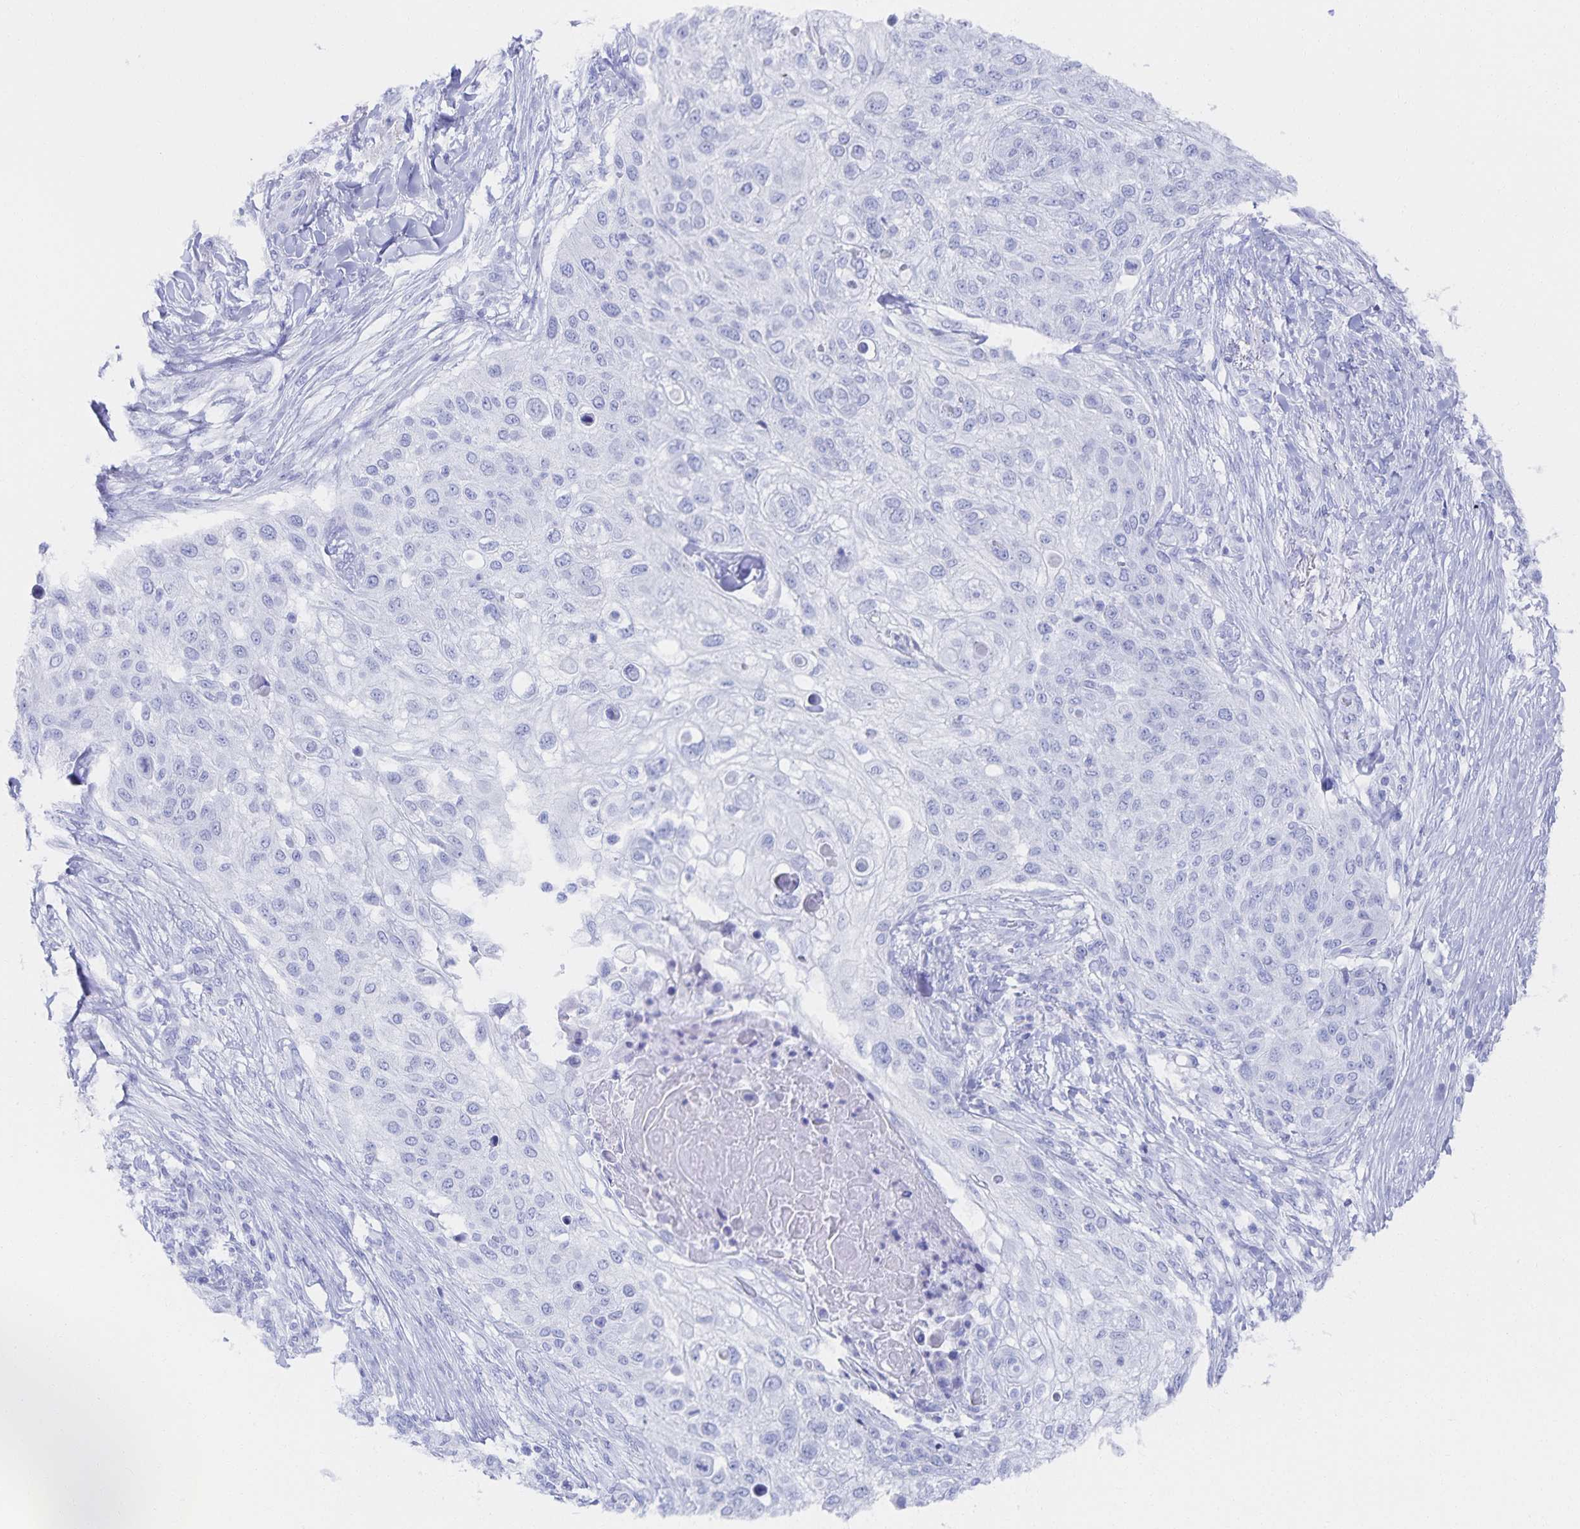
{"staining": {"intensity": "negative", "quantity": "none", "location": "none"}, "tissue": "skin cancer", "cell_type": "Tumor cells", "image_type": "cancer", "snomed": [{"axis": "morphology", "description": "Squamous cell carcinoma, NOS"}, {"axis": "topography", "description": "Skin"}], "caption": "Immunohistochemistry image of skin cancer stained for a protein (brown), which exhibits no positivity in tumor cells.", "gene": "SNTN", "patient": {"sex": "female", "age": 87}}